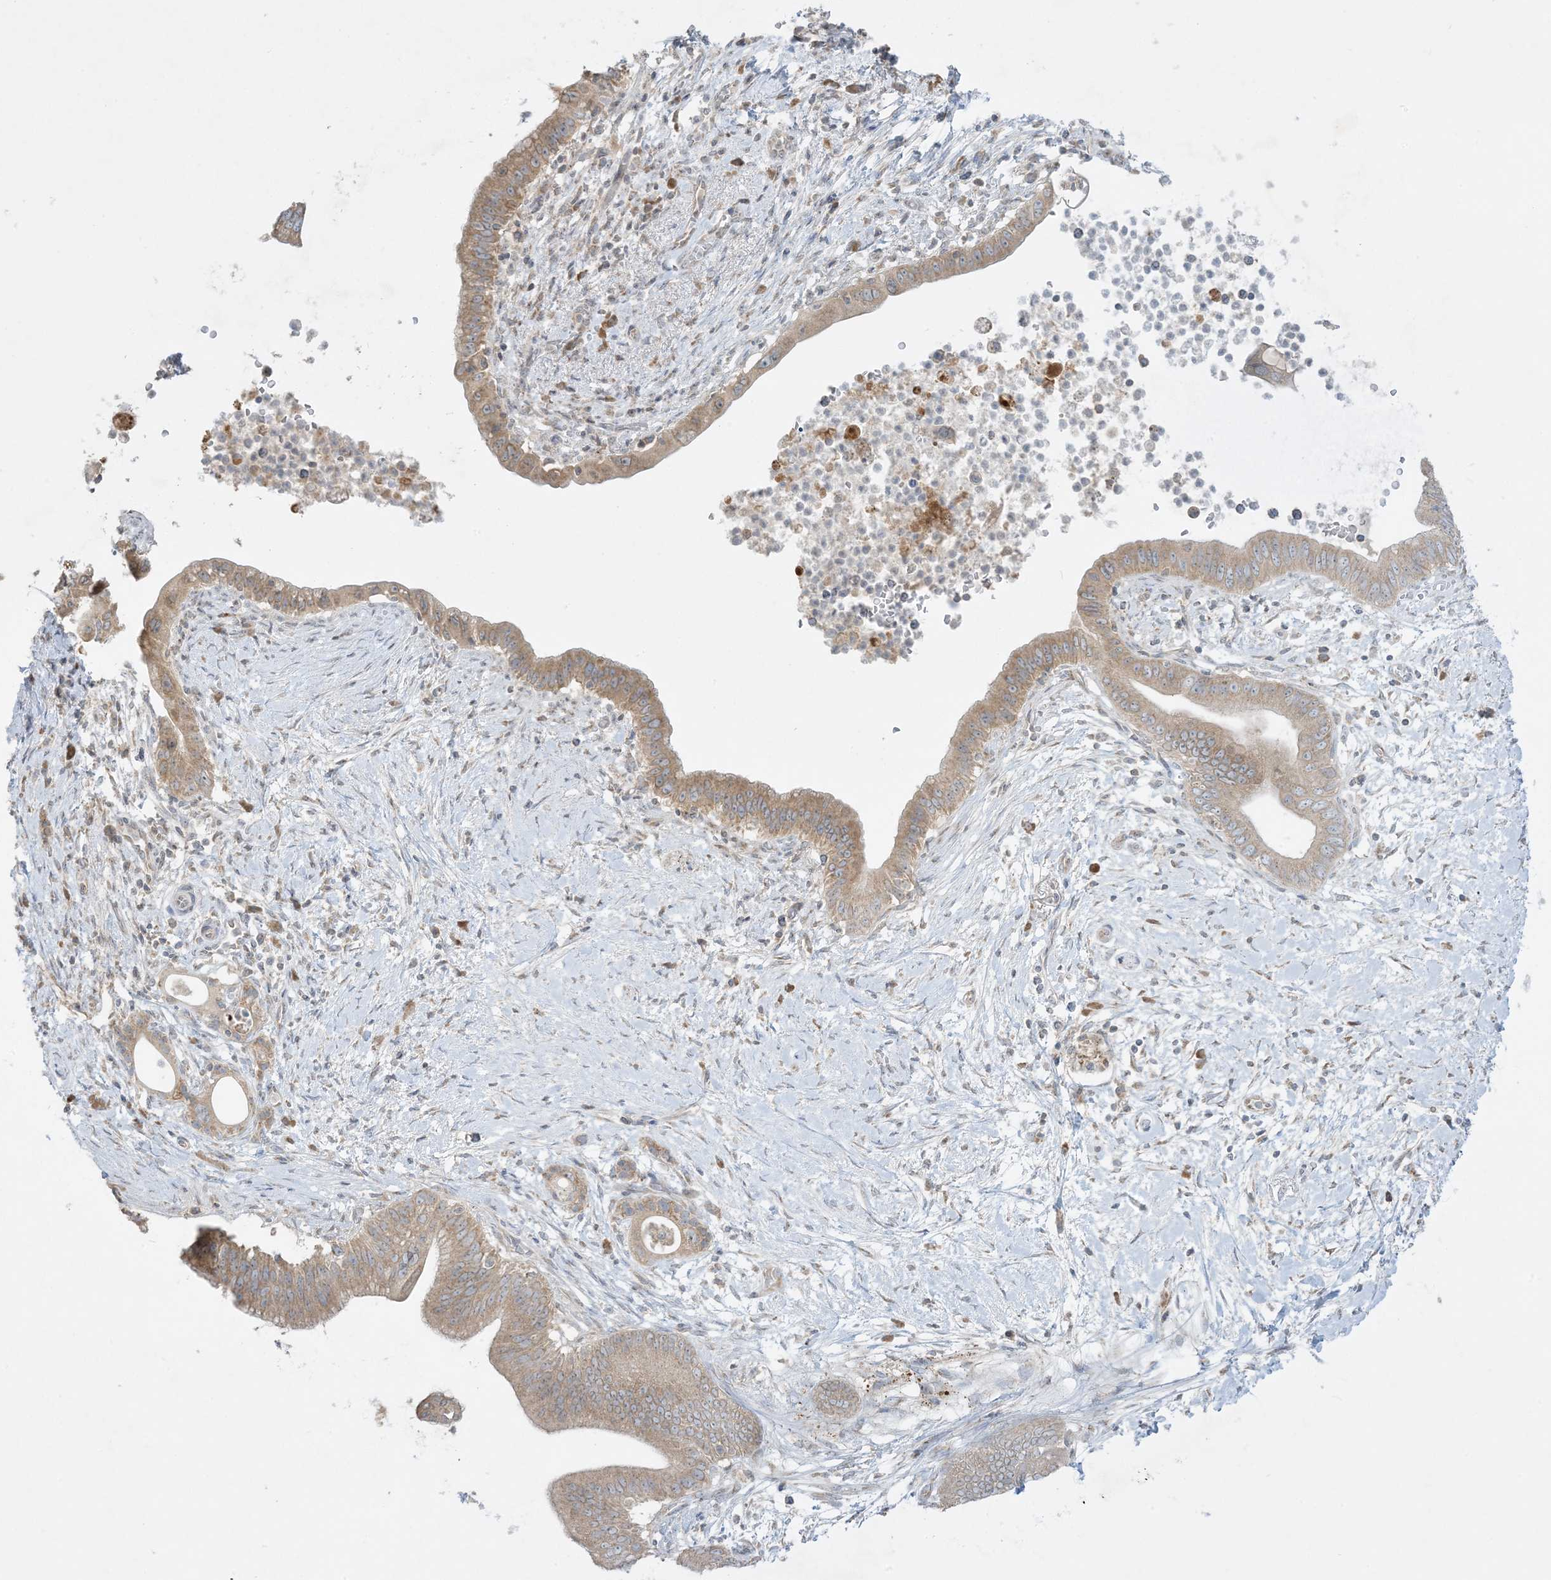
{"staining": {"intensity": "moderate", "quantity": ">75%", "location": "cytoplasmic/membranous"}, "tissue": "pancreatic cancer", "cell_type": "Tumor cells", "image_type": "cancer", "snomed": [{"axis": "morphology", "description": "Adenocarcinoma, NOS"}, {"axis": "topography", "description": "Pancreas"}], "caption": "IHC (DAB) staining of human pancreatic cancer (adenocarcinoma) exhibits moderate cytoplasmic/membranous protein expression in approximately >75% of tumor cells. The staining was performed using DAB to visualize the protein expression in brown, while the nuclei were stained in blue with hematoxylin (Magnification: 20x).", "gene": "RPP40", "patient": {"sex": "male", "age": 68}}